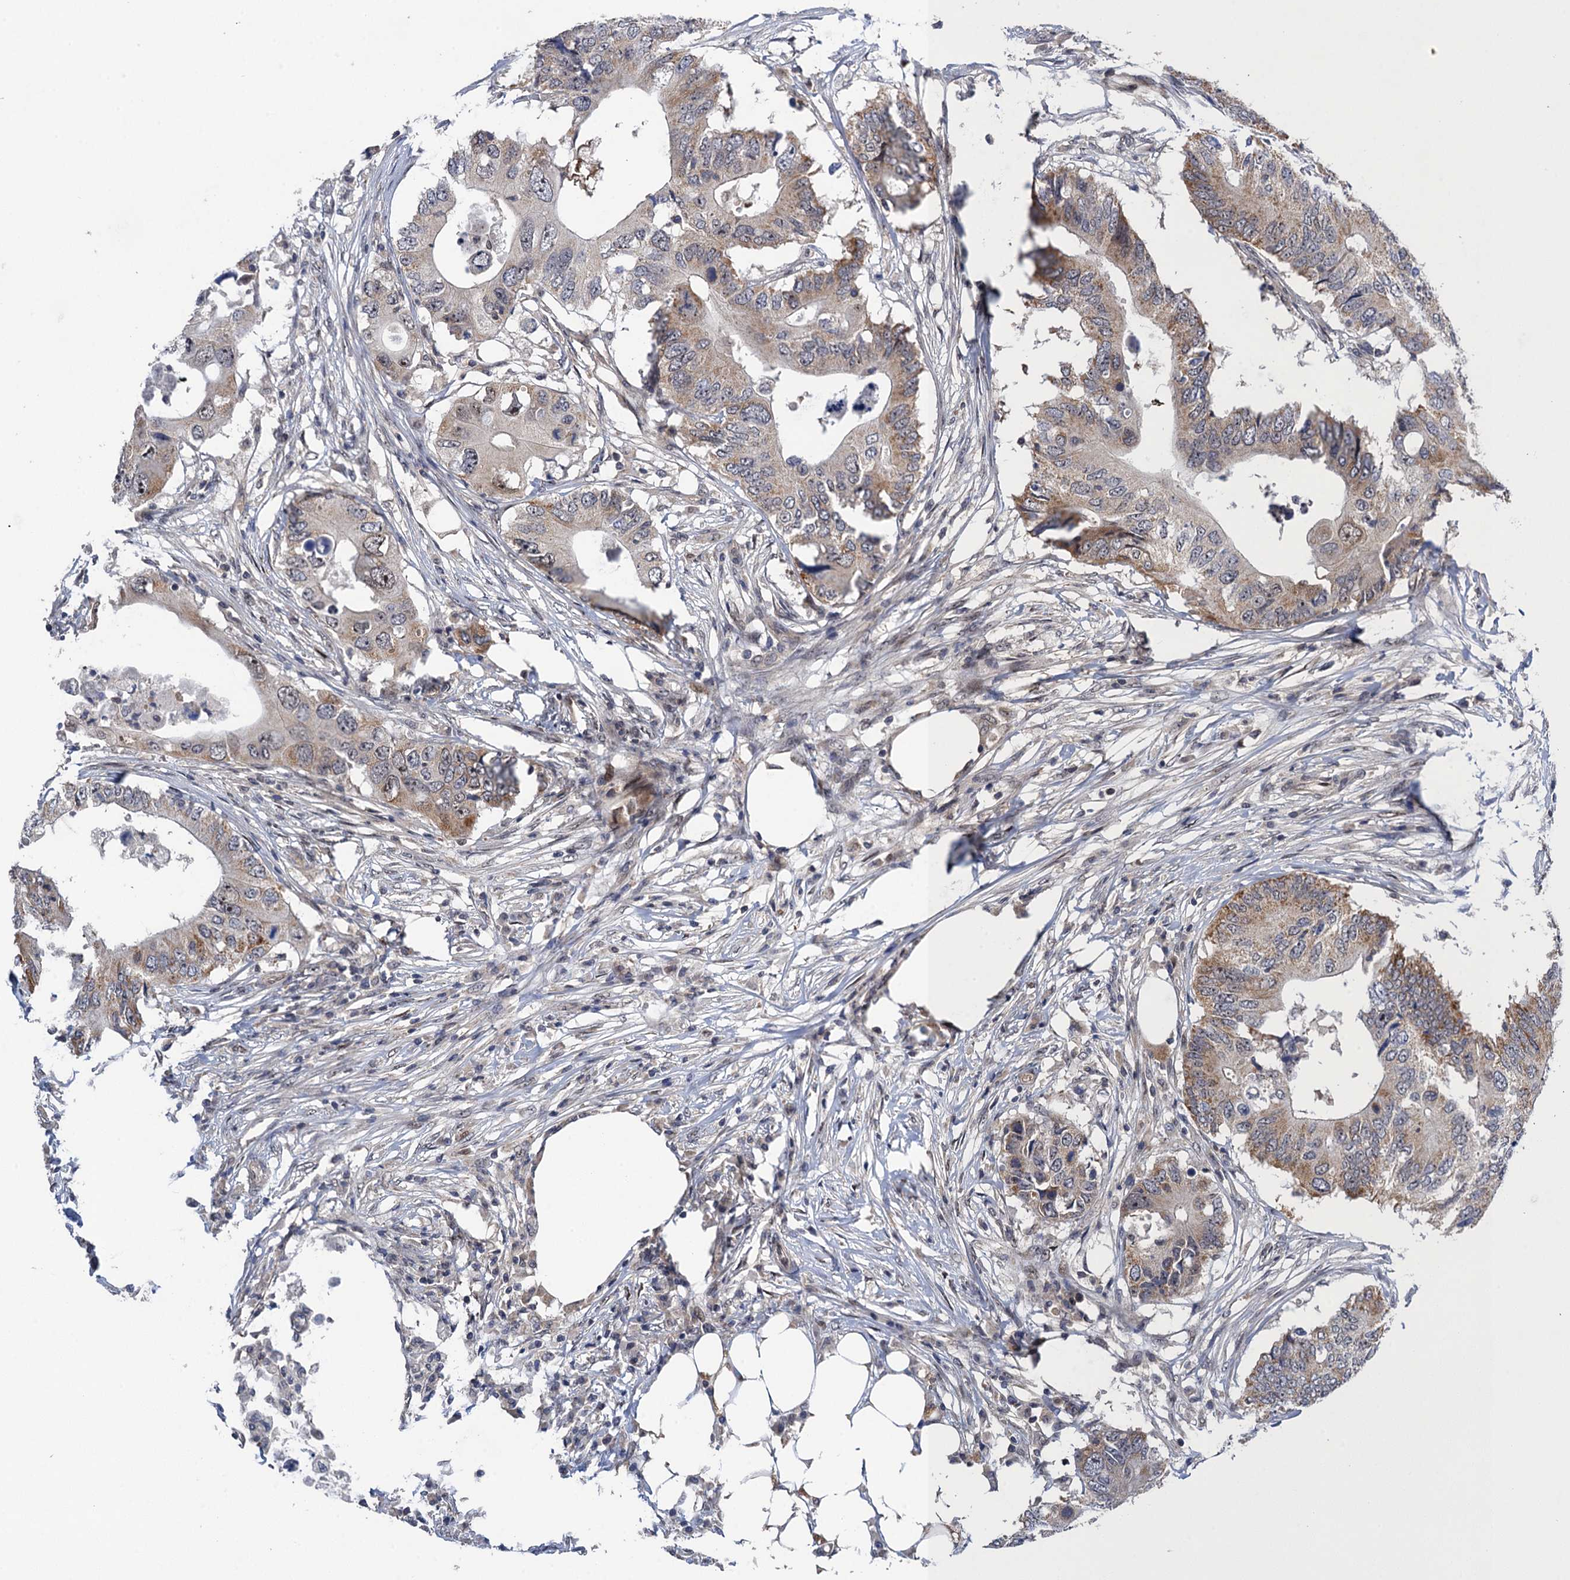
{"staining": {"intensity": "weak", "quantity": "25%-75%", "location": "cytoplasmic/membranous"}, "tissue": "colorectal cancer", "cell_type": "Tumor cells", "image_type": "cancer", "snomed": [{"axis": "morphology", "description": "Adenocarcinoma, NOS"}, {"axis": "topography", "description": "Colon"}], "caption": "A micrograph of colorectal cancer stained for a protein reveals weak cytoplasmic/membranous brown staining in tumor cells.", "gene": "ZAR1L", "patient": {"sex": "male", "age": 71}}